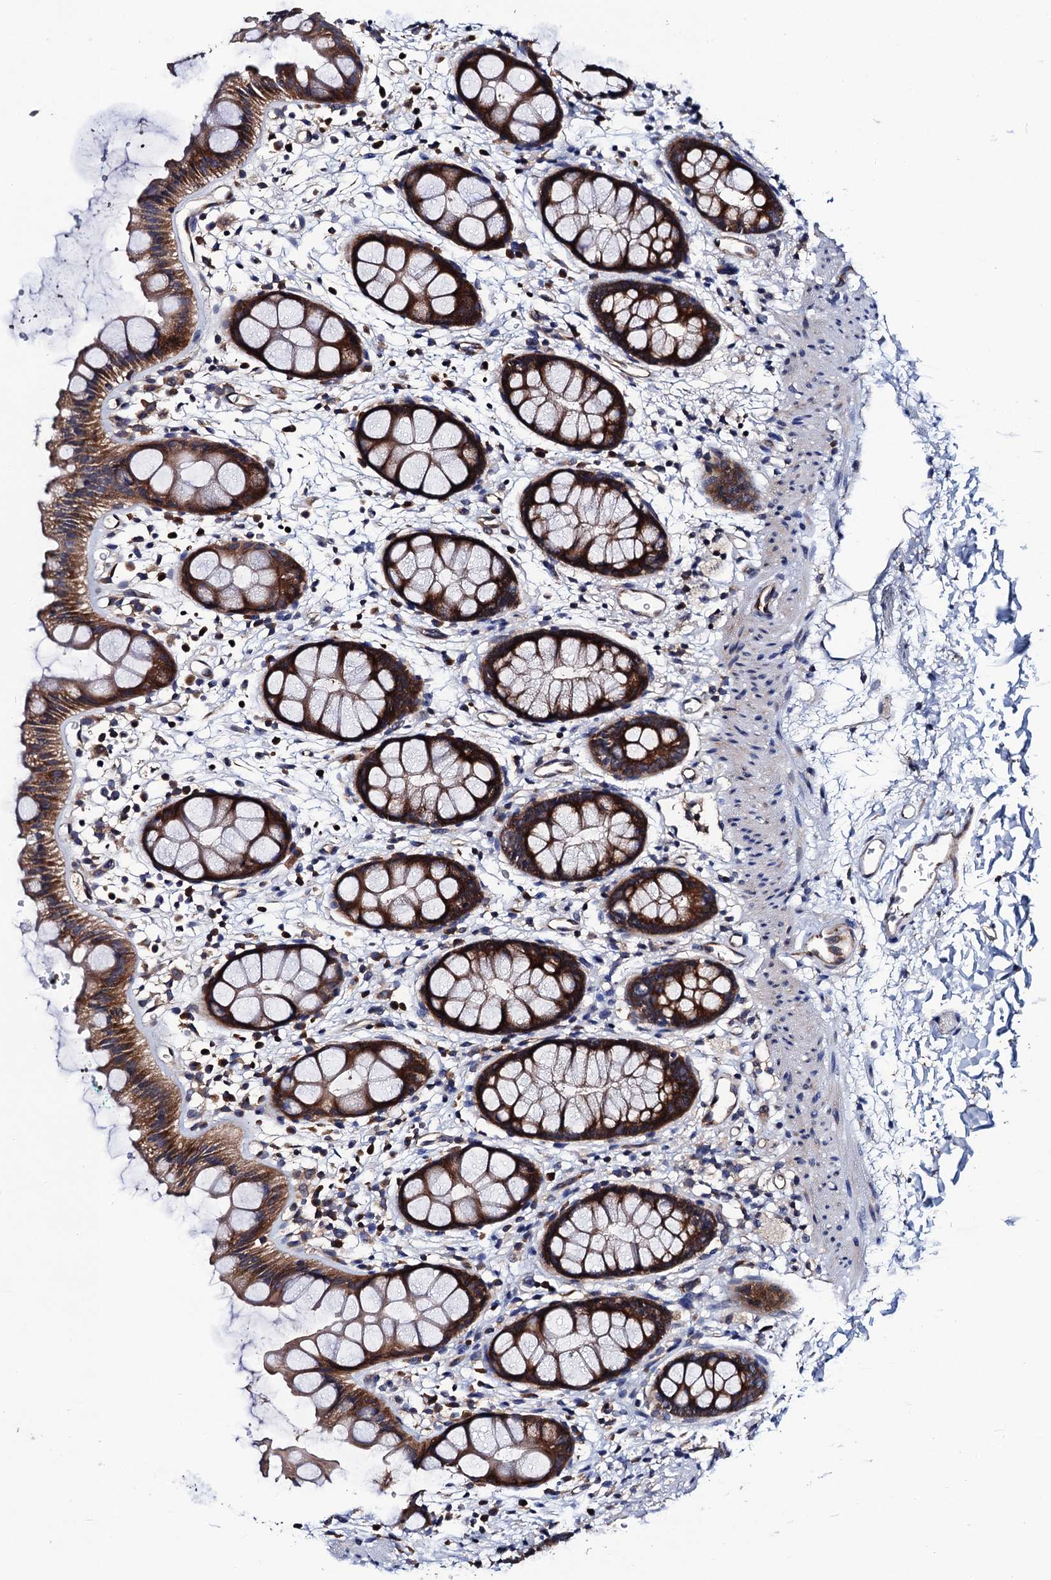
{"staining": {"intensity": "moderate", "quantity": ">75%", "location": "cytoplasmic/membranous"}, "tissue": "rectum", "cell_type": "Glandular cells", "image_type": "normal", "snomed": [{"axis": "morphology", "description": "Normal tissue, NOS"}, {"axis": "topography", "description": "Rectum"}], "caption": "This is a micrograph of IHC staining of normal rectum, which shows moderate positivity in the cytoplasmic/membranous of glandular cells.", "gene": "TRMT112", "patient": {"sex": "female", "age": 65}}